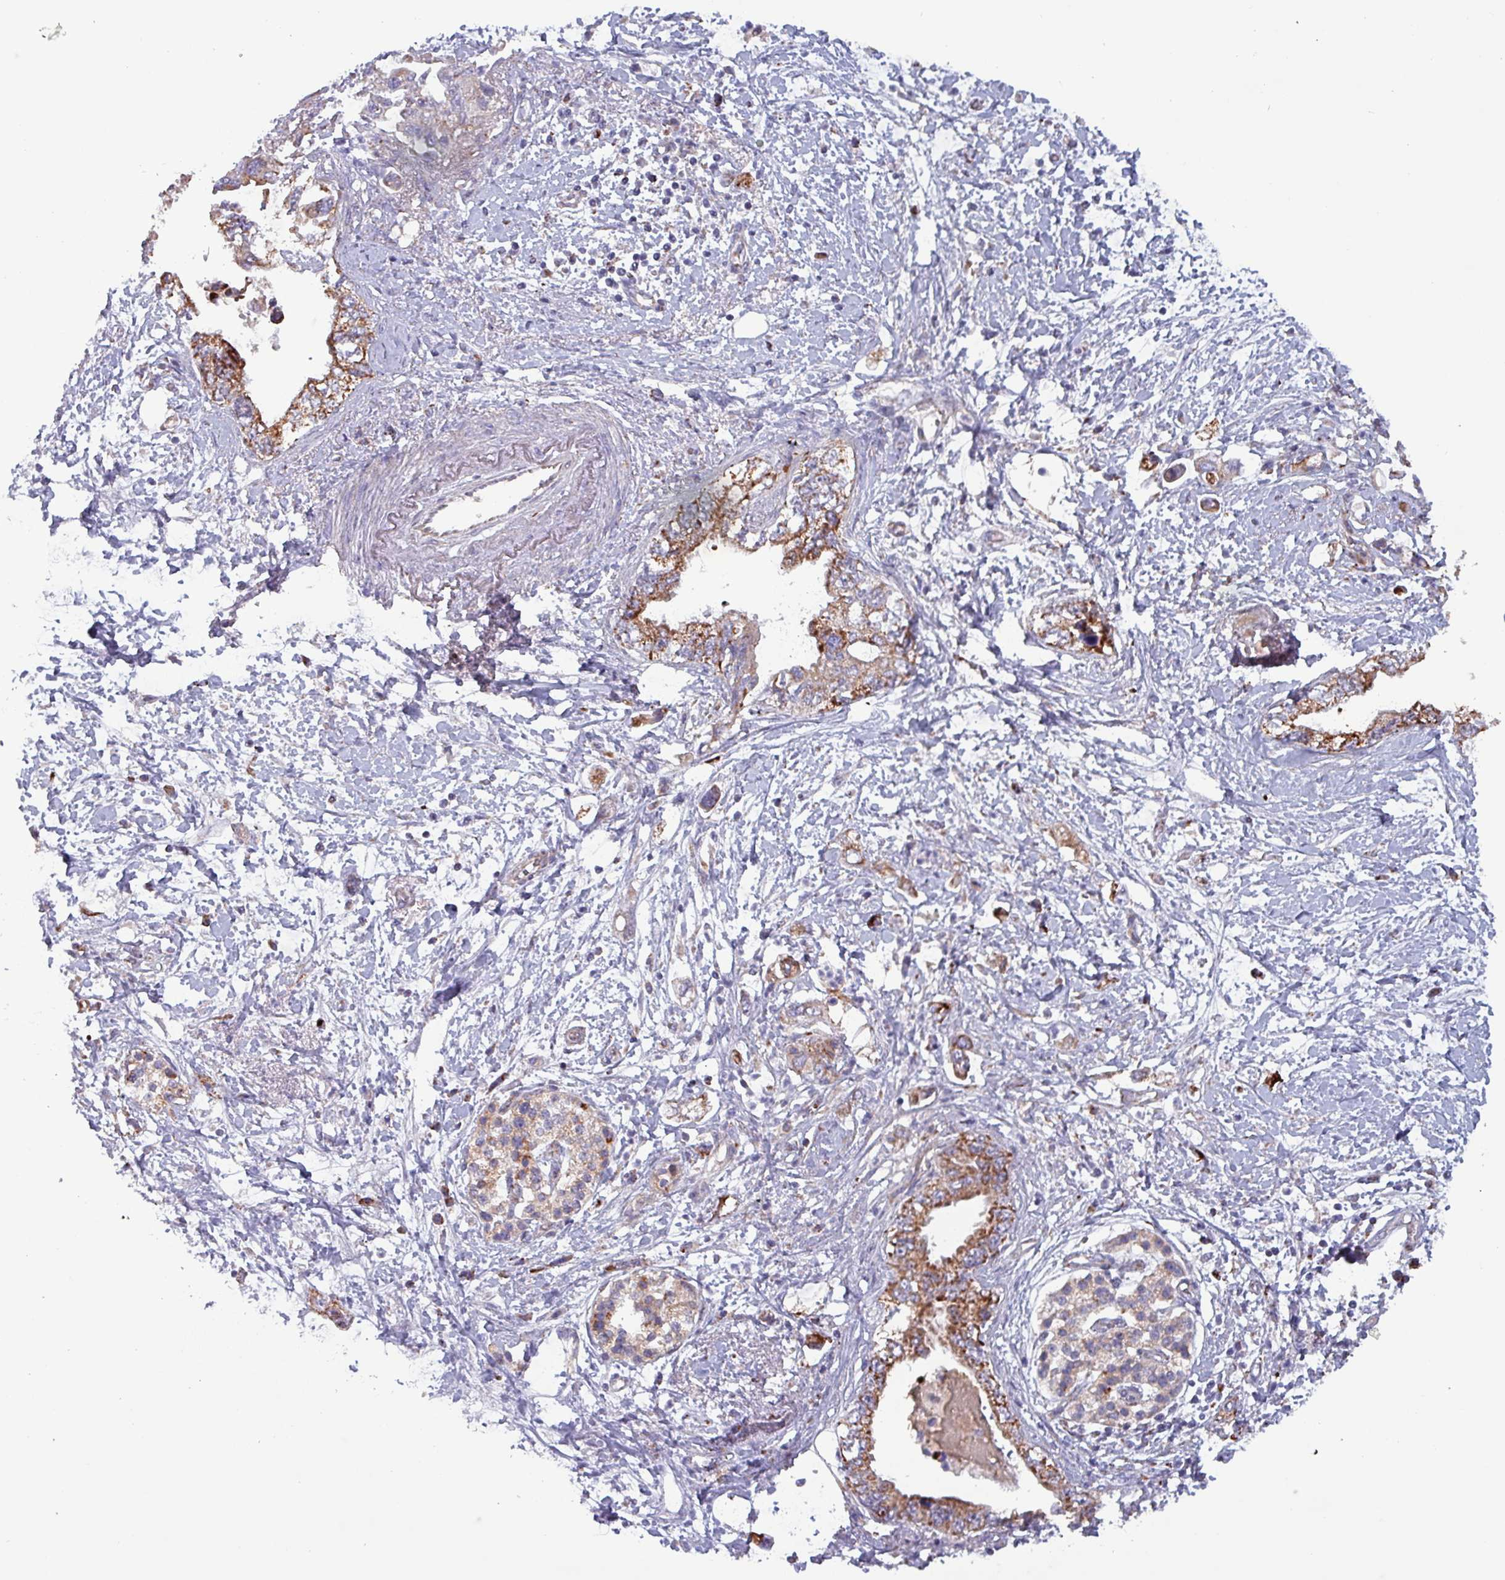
{"staining": {"intensity": "strong", "quantity": ">75%", "location": "cytoplasmic/membranous"}, "tissue": "pancreatic cancer", "cell_type": "Tumor cells", "image_type": "cancer", "snomed": [{"axis": "morphology", "description": "Adenocarcinoma, NOS"}, {"axis": "topography", "description": "Pancreas"}], "caption": "This micrograph displays IHC staining of human pancreatic adenocarcinoma, with high strong cytoplasmic/membranous positivity in about >75% of tumor cells.", "gene": "ZNF322", "patient": {"sex": "female", "age": 73}}